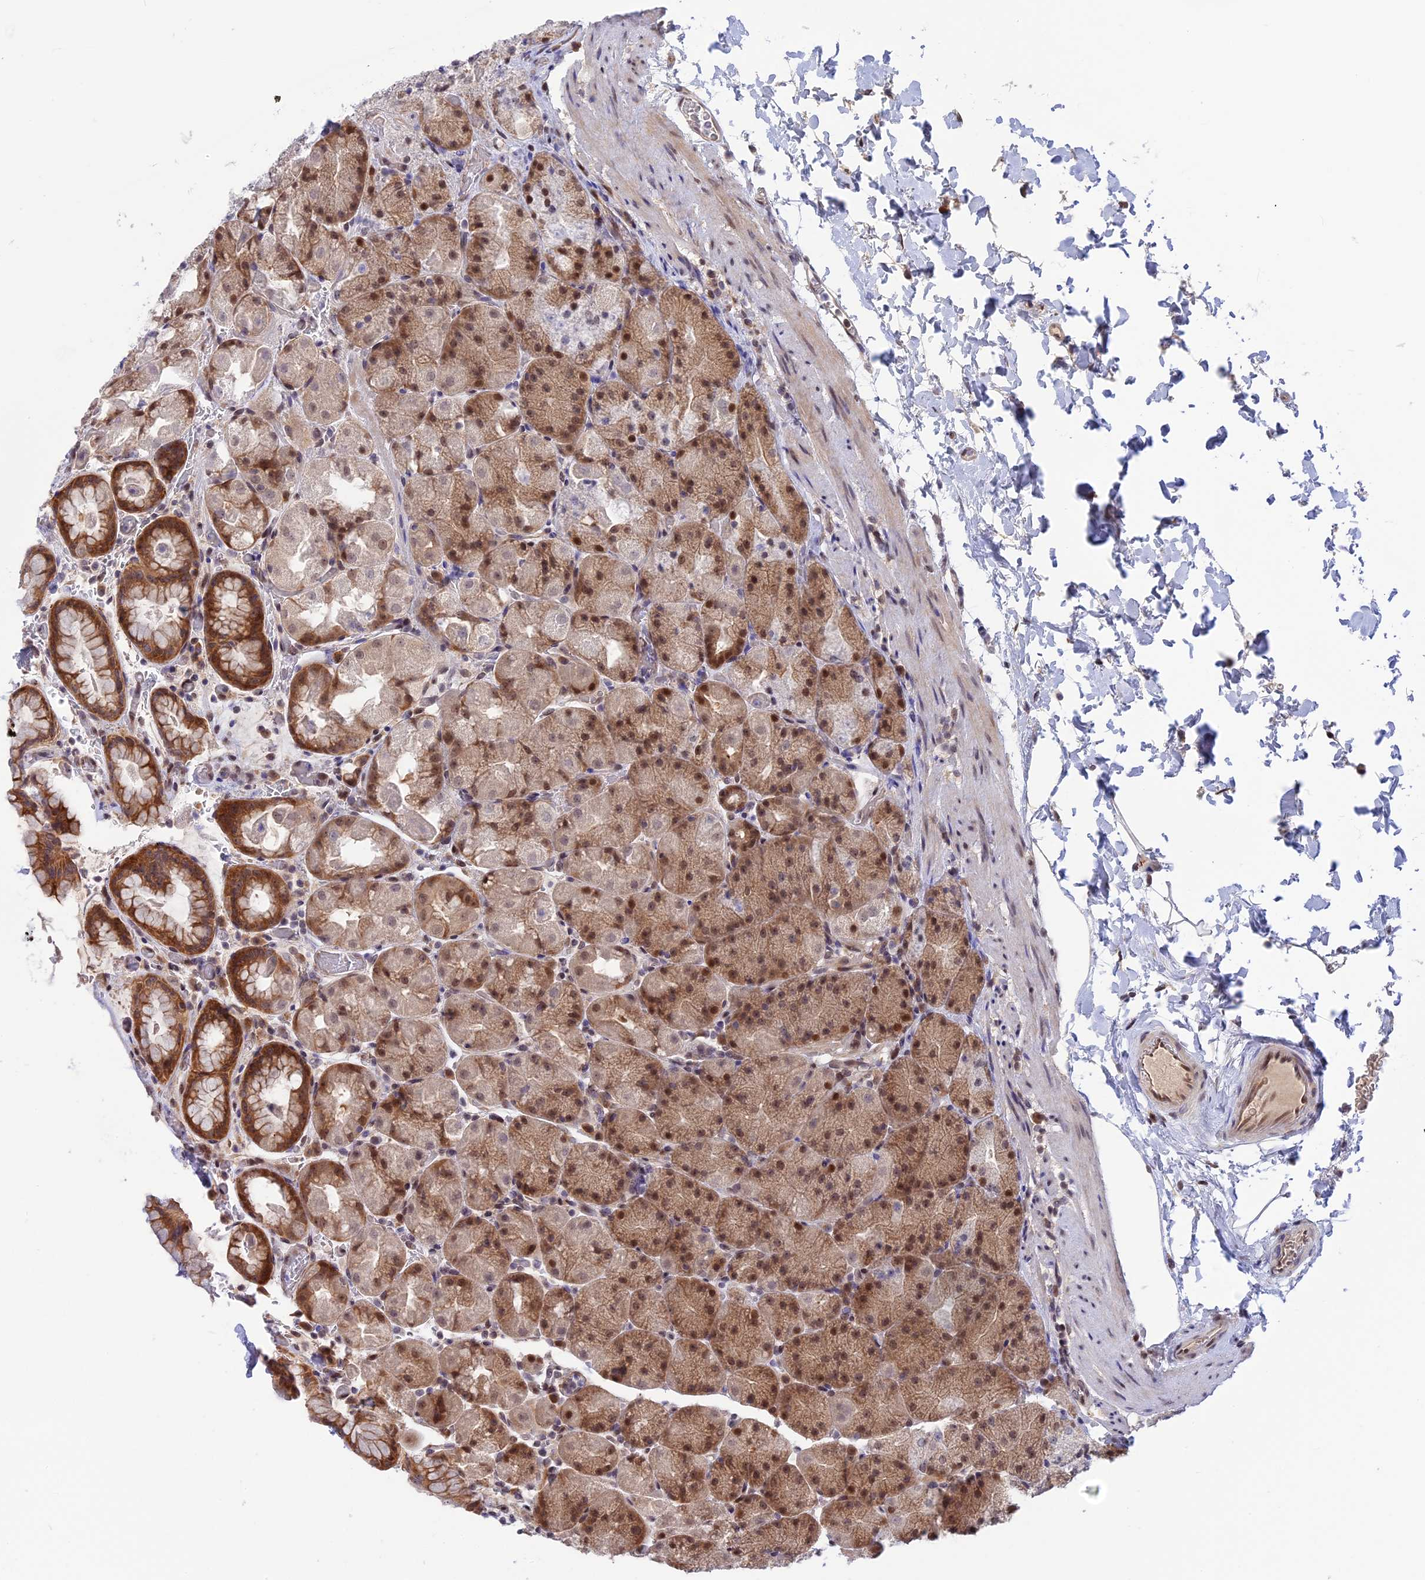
{"staining": {"intensity": "strong", "quantity": ">75%", "location": "cytoplasmic/membranous,nuclear"}, "tissue": "stomach", "cell_type": "Glandular cells", "image_type": "normal", "snomed": [{"axis": "morphology", "description": "Normal tissue, NOS"}, {"axis": "topography", "description": "Stomach, upper"}, {"axis": "topography", "description": "Stomach, lower"}], "caption": "Immunohistochemical staining of unremarkable stomach demonstrates >75% levels of strong cytoplasmic/membranous,nuclear protein positivity in about >75% of glandular cells.", "gene": "ZNF428", "patient": {"sex": "male", "age": 67}}